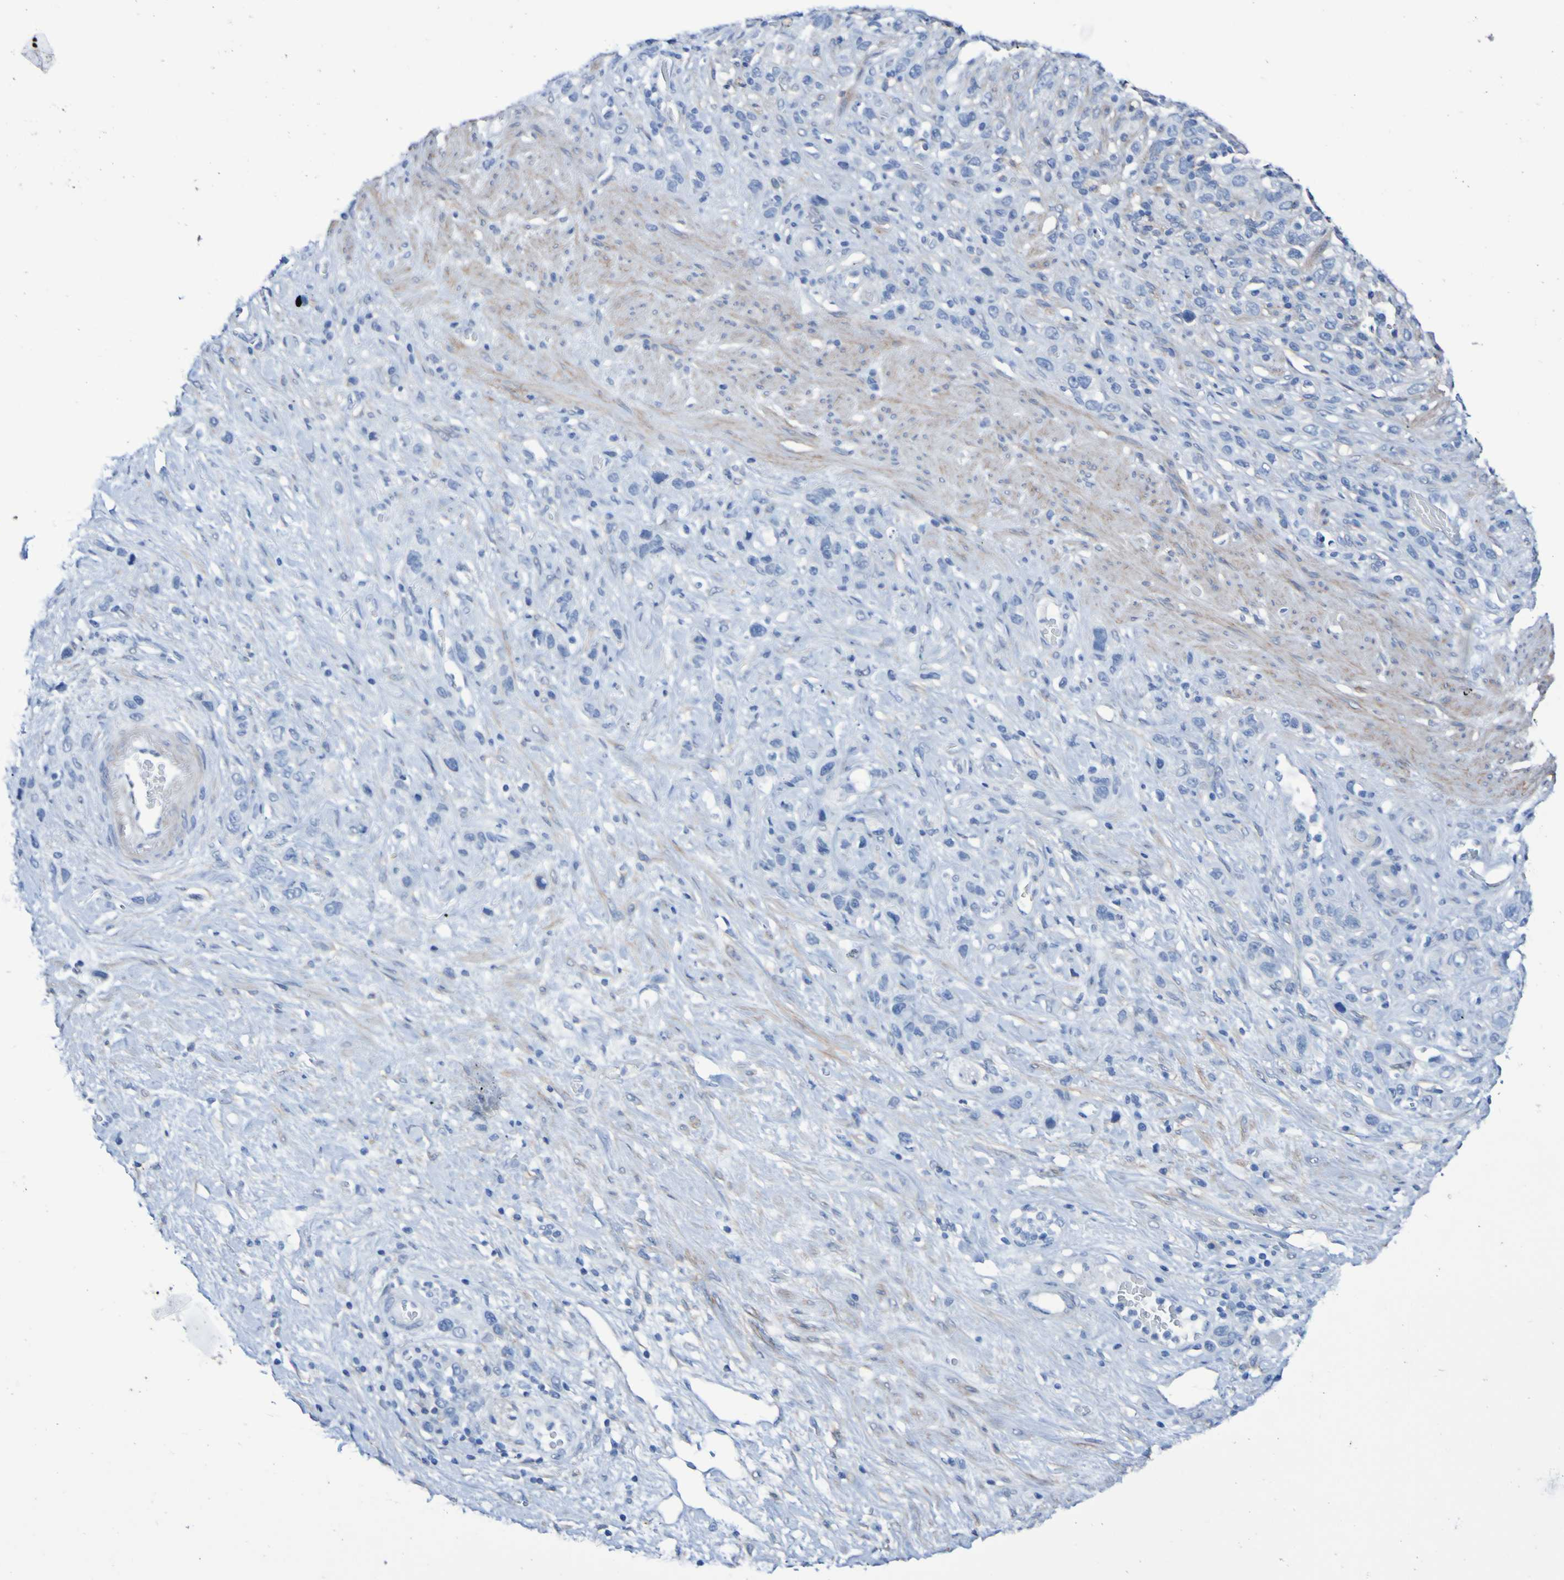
{"staining": {"intensity": "negative", "quantity": "none", "location": "none"}, "tissue": "stomach cancer", "cell_type": "Tumor cells", "image_type": "cancer", "snomed": [{"axis": "morphology", "description": "Adenocarcinoma, NOS"}, {"axis": "morphology", "description": "Adenocarcinoma, High grade"}, {"axis": "topography", "description": "Stomach, upper"}, {"axis": "topography", "description": "Stomach, lower"}], "caption": "This is an immunohistochemistry (IHC) histopathology image of stomach cancer. There is no expression in tumor cells.", "gene": "SGCB", "patient": {"sex": "female", "age": 65}}